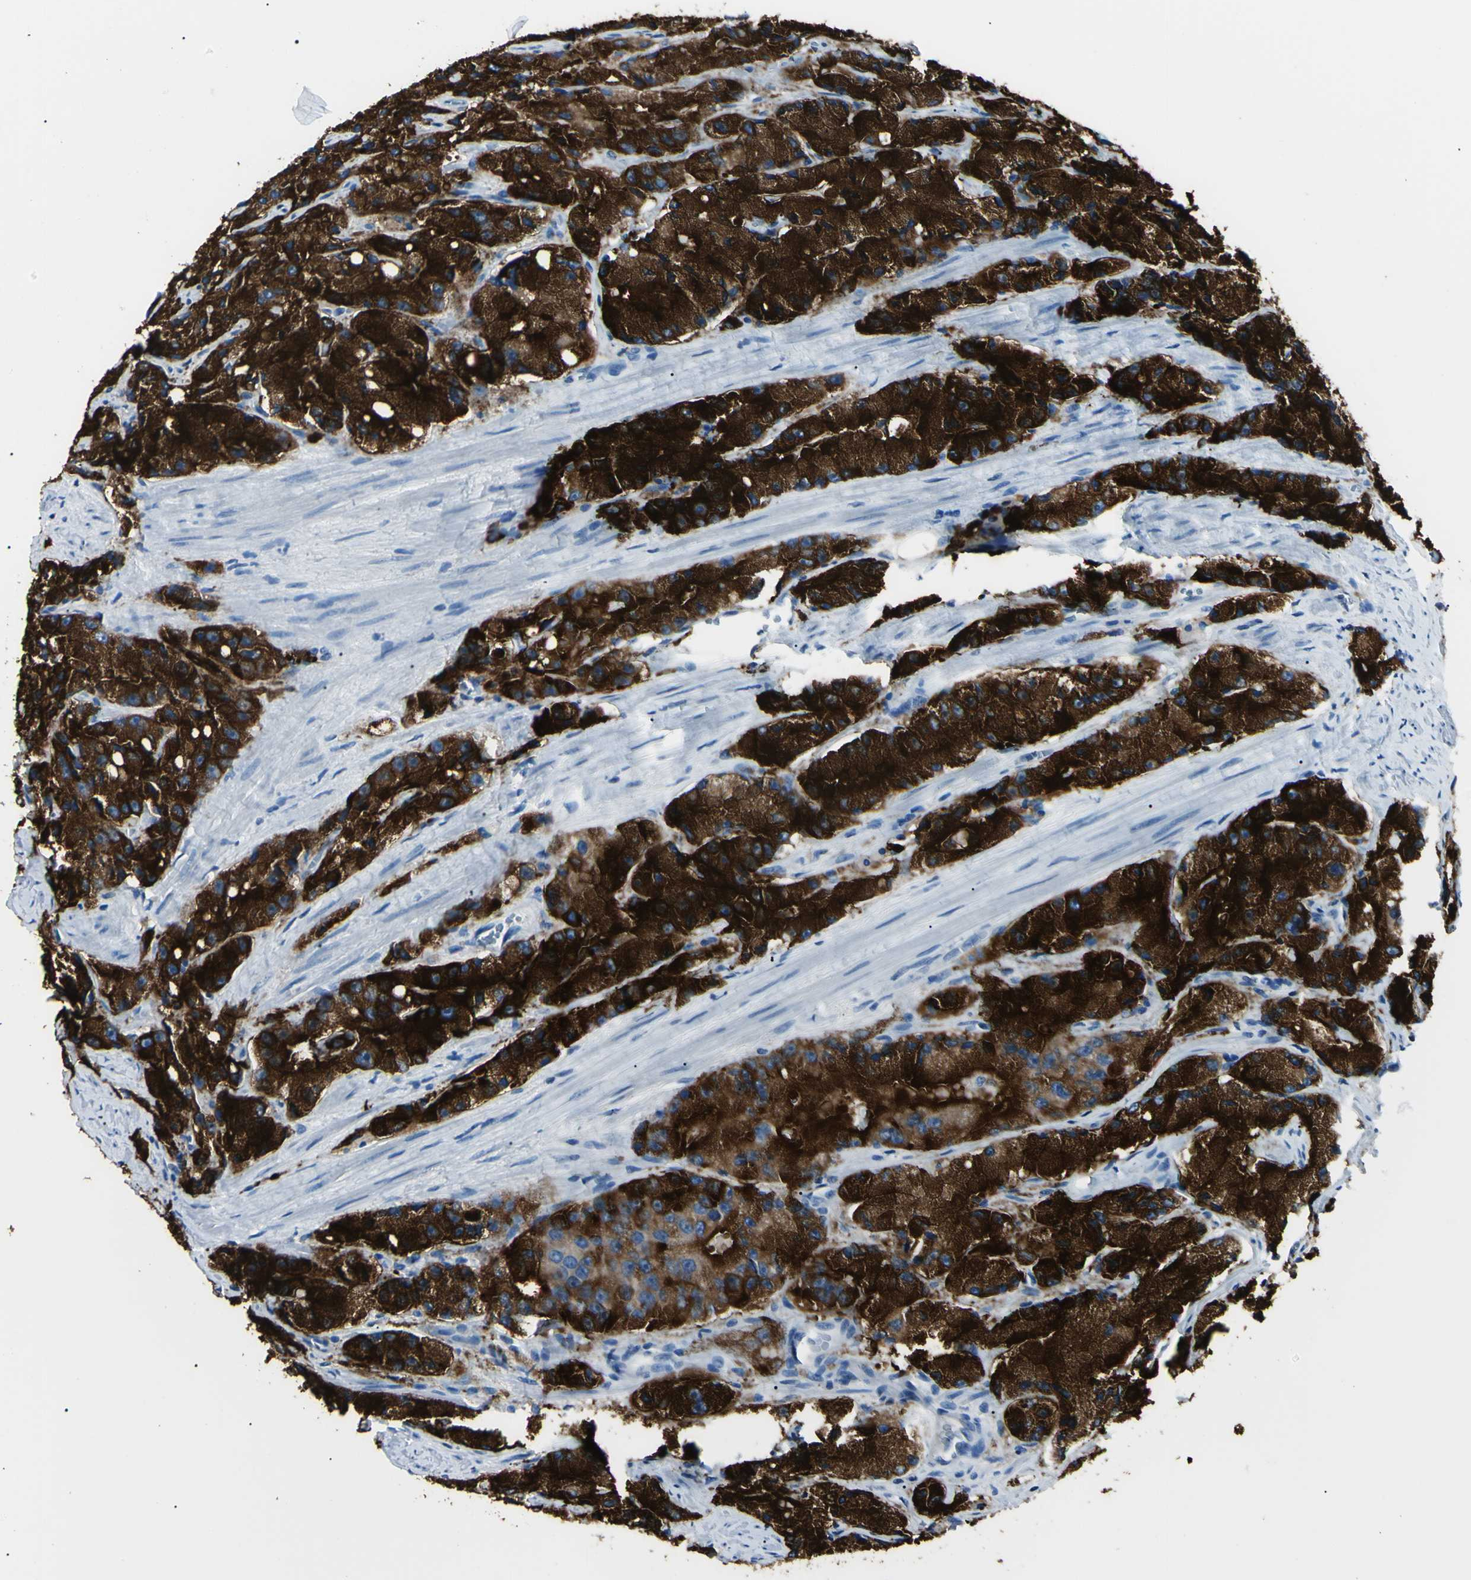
{"staining": {"intensity": "strong", "quantity": ">75%", "location": "cytoplasmic/membranous"}, "tissue": "prostate cancer", "cell_type": "Tumor cells", "image_type": "cancer", "snomed": [{"axis": "morphology", "description": "Adenocarcinoma, High grade"}, {"axis": "topography", "description": "Prostate"}], "caption": "IHC (DAB) staining of adenocarcinoma (high-grade) (prostate) exhibits strong cytoplasmic/membranous protein staining in about >75% of tumor cells.", "gene": "FOLH1", "patient": {"sex": "male", "age": 58}}